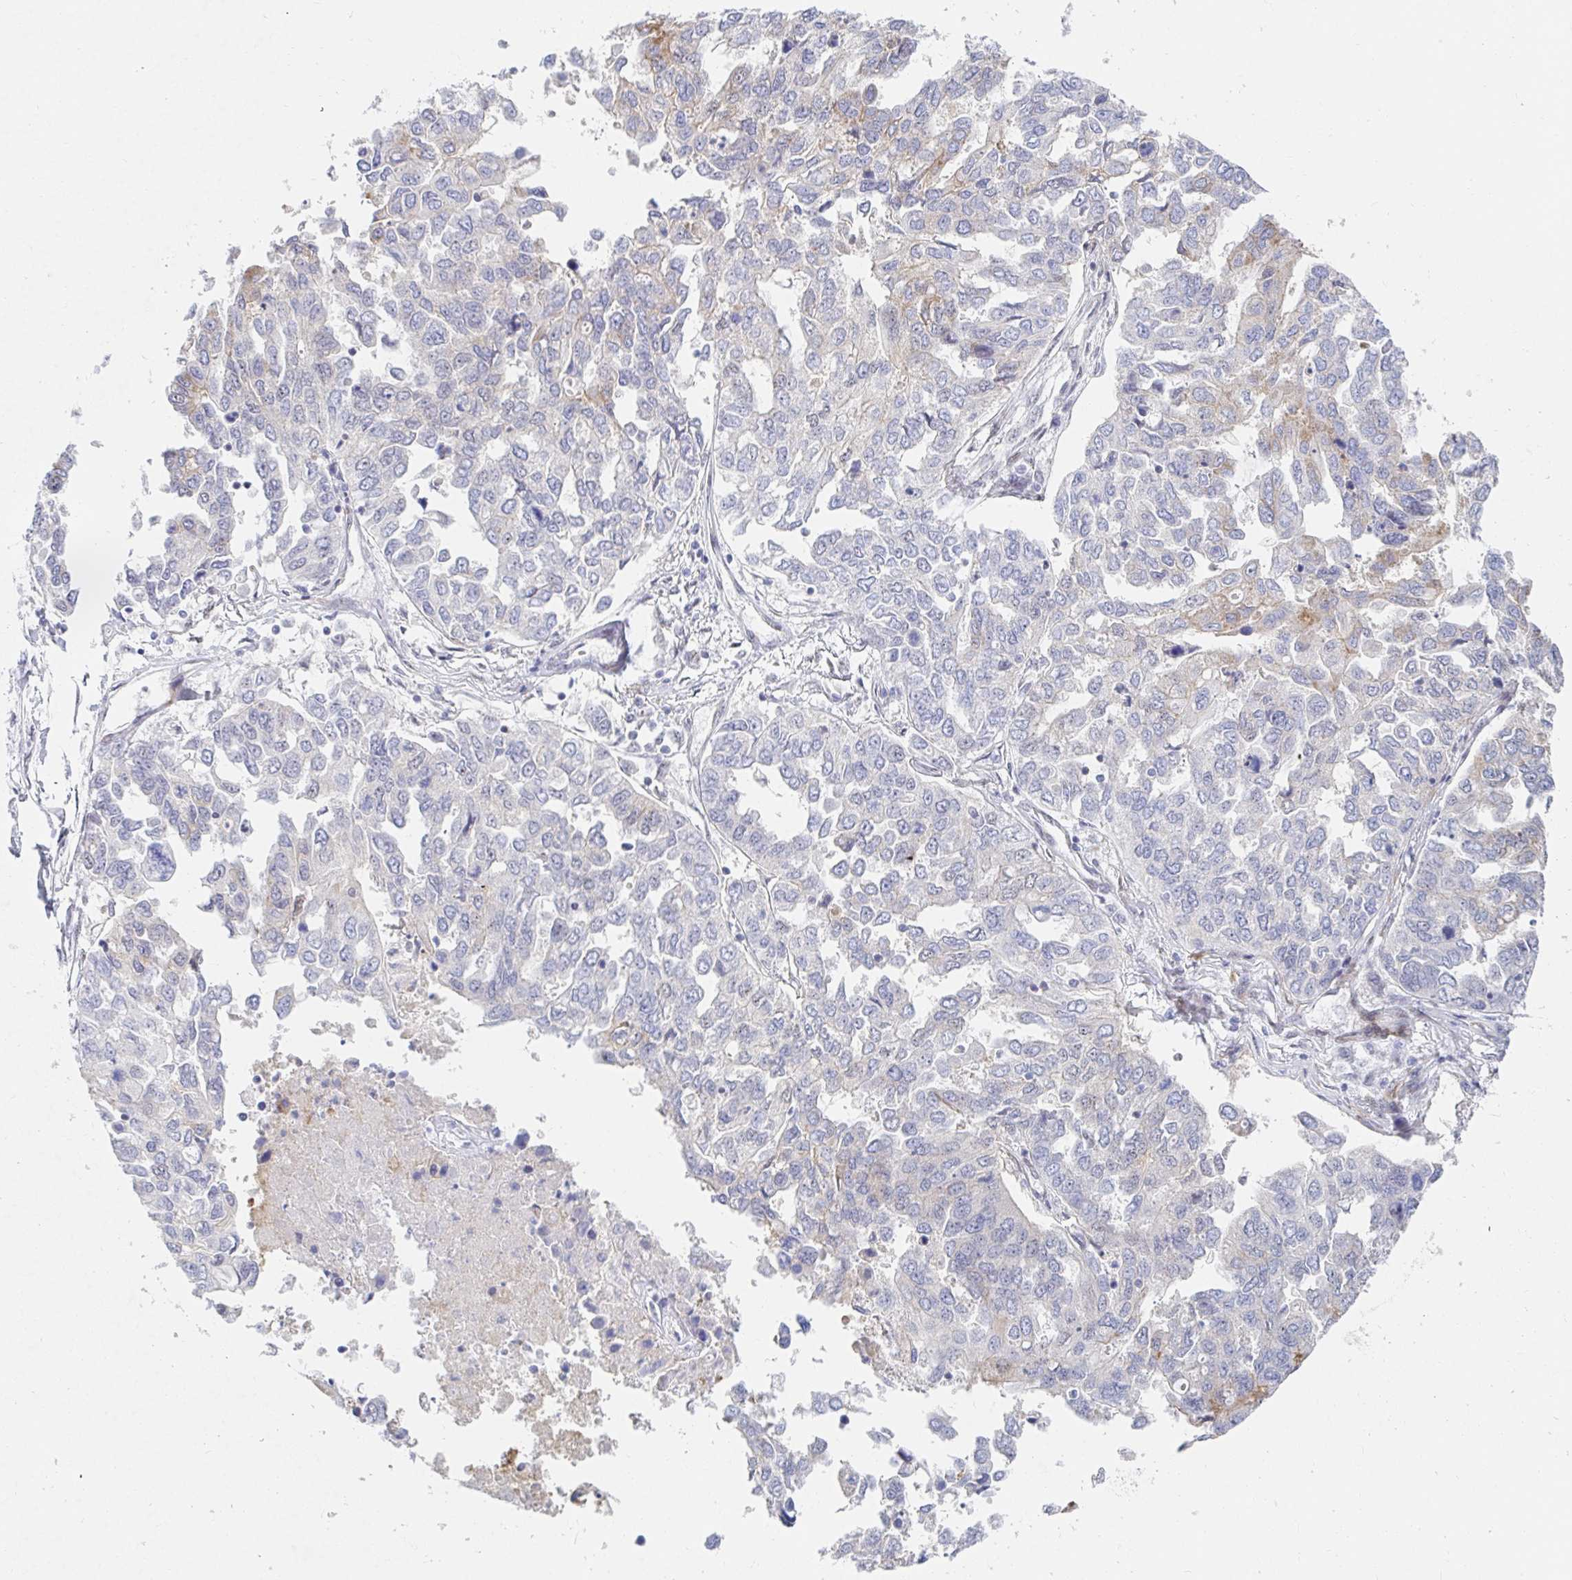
{"staining": {"intensity": "weak", "quantity": "<25%", "location": "cytoplasmic/membranous"}, "tissue": "ovarian cancer", "cell_type": "Tumor cells", "image_type": "cancer", "snomed": [{"axis": "morphology", "description": "Cystadenocarcinoma, serous, NOS"}, {"axis": "topography", "description": "Ovary"}], "caption": "Human ovarian cancer stained for a protein using immunohistochemistry (IHC) displays no expression in tumor cells.", "gene": "COL28A1", "patient": {"sex": "female", "age": 53}}